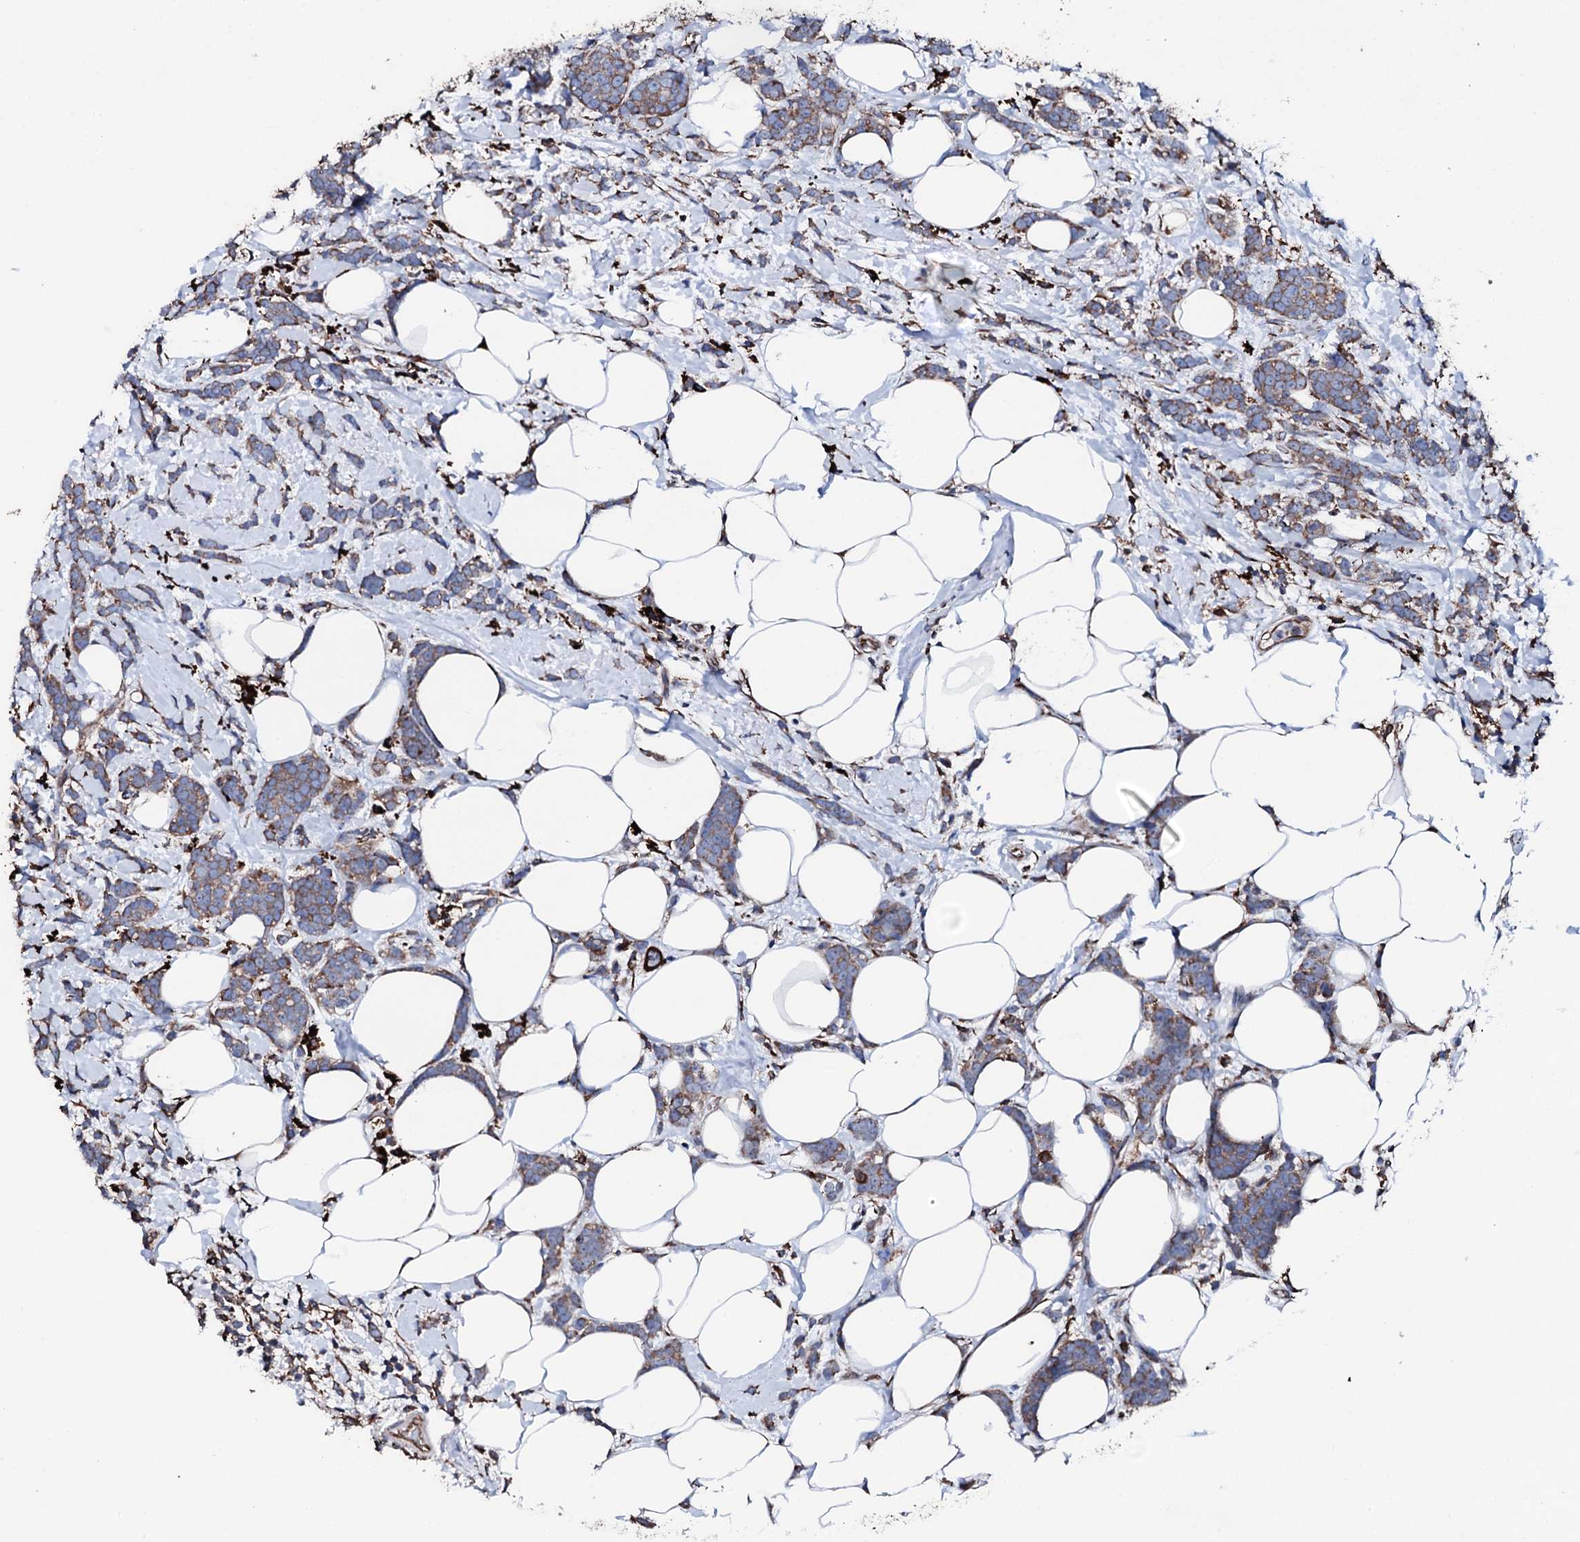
{"staining": {"intensity": "moderate", "quantity": ">75%", "location": "cytoplasmic/membranous"}, "tissue": "breast cancer", "cell_type": "Tumor cells", "image_type": "cancer", "snomed": [{"axis": "morphology", "description": "Lobular carcinoma"}, {"axis": "topography", "description": "Breast"}], "caption": "An image showing moderate cytoplasmic/membranous expression in about >75% of tumor cells in breast cancer (lobular carcinoma), as visualized by brown immunohistochemical staining.", "gene": "AMDHD1", "patient": {"sex": "female", "age": 58}}